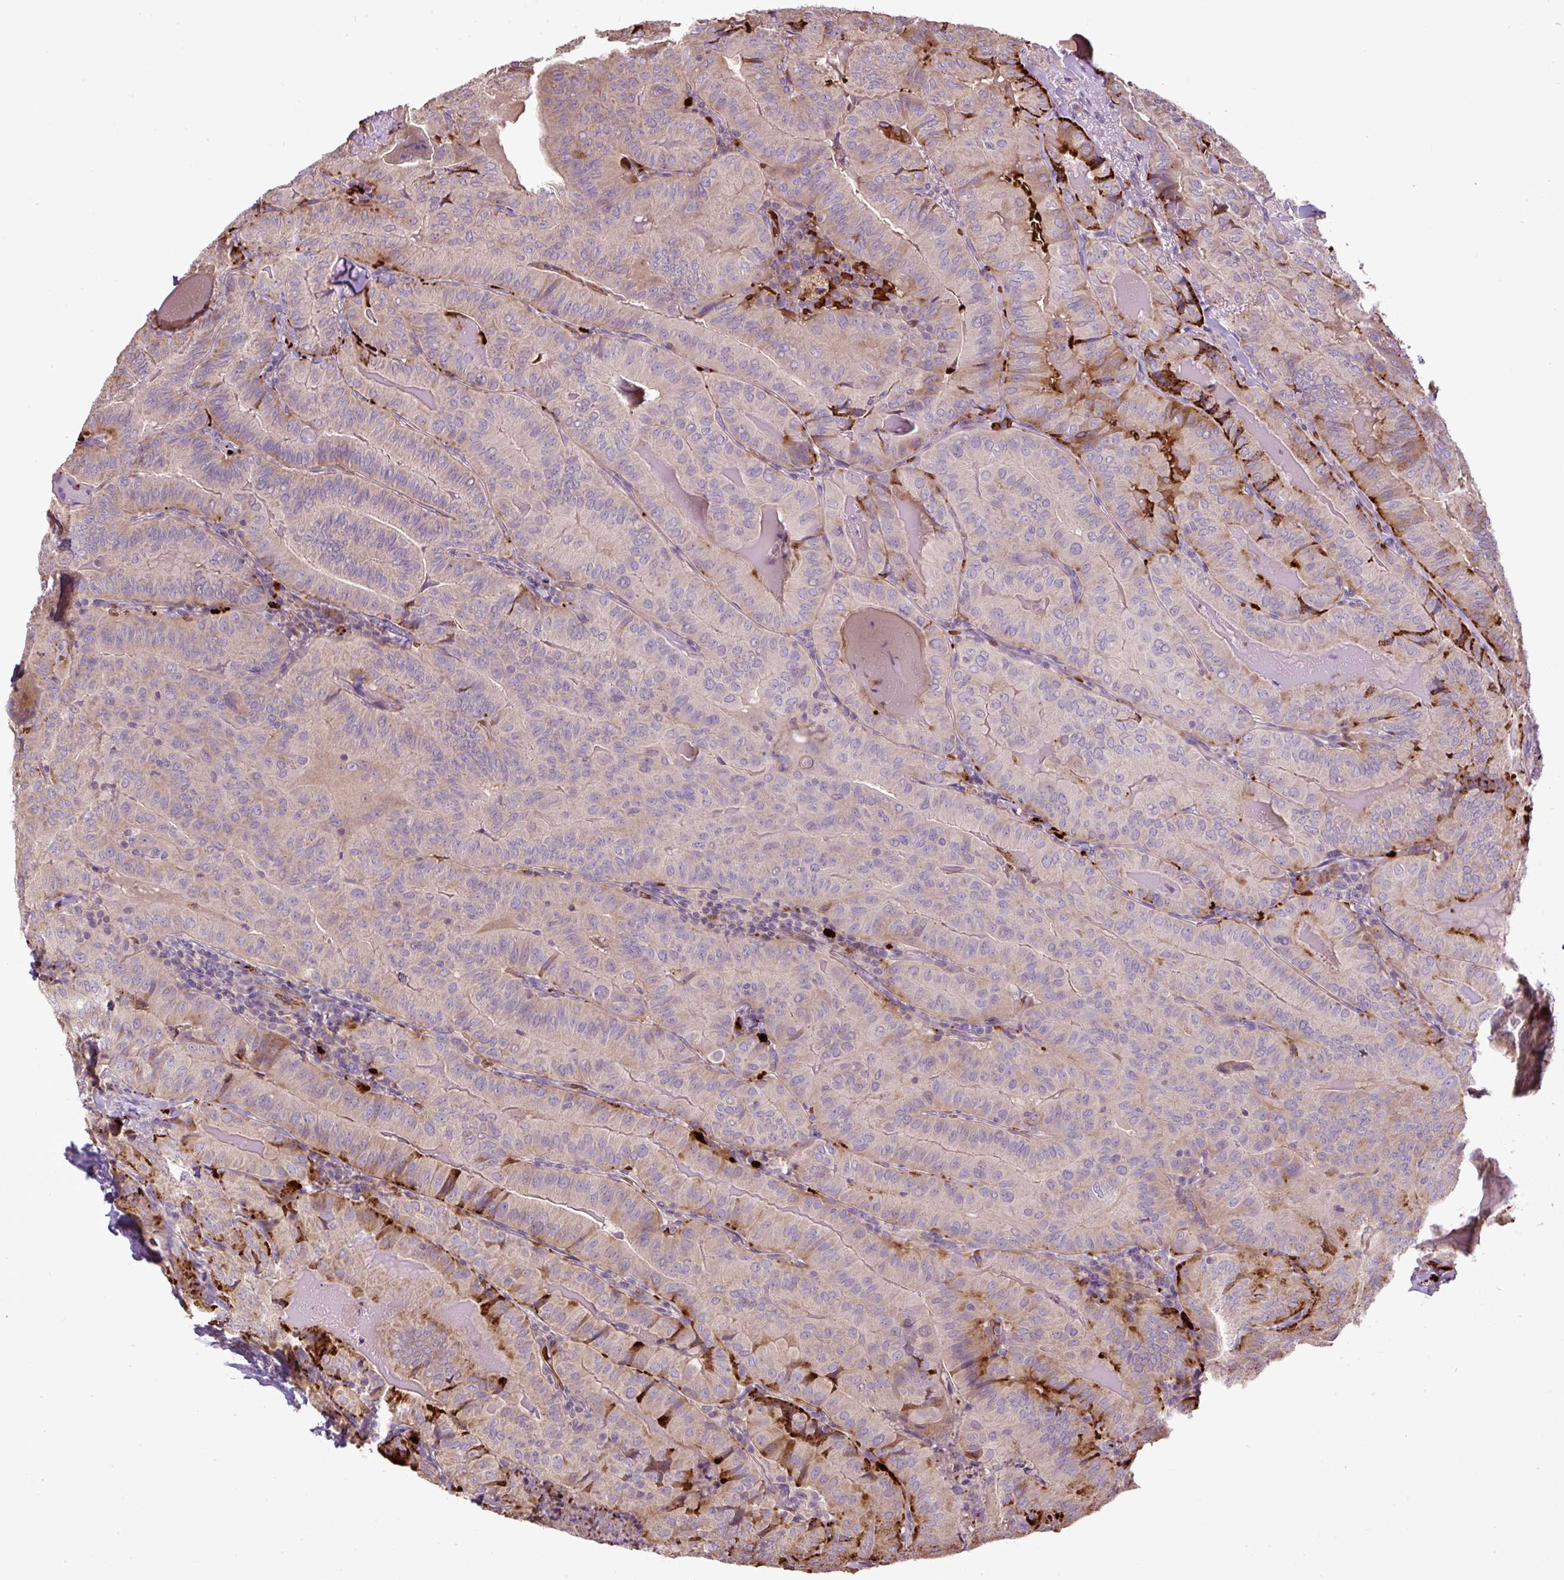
{"staining": {"intensity": "moderate", "quantity": "<25%", "location": "cytoplasmic/membranous"}, "tissue": "thyroid cancer", "cell_type": "Tumor cells", "image_type": "cancer", "snomed": [{"axis": "morphology", "description": "Papillary adenocarcinoma, NOS"}, {"axis": "topography", "description": "Thyroid gland"}], "caption": "Thyroid cancer (papillary adenocarcinoma) stained with a protein marker reveals moderate staining in tumor cells.", "gene": "CXCL13", "patient": {"sex": "female", "age": 68}}